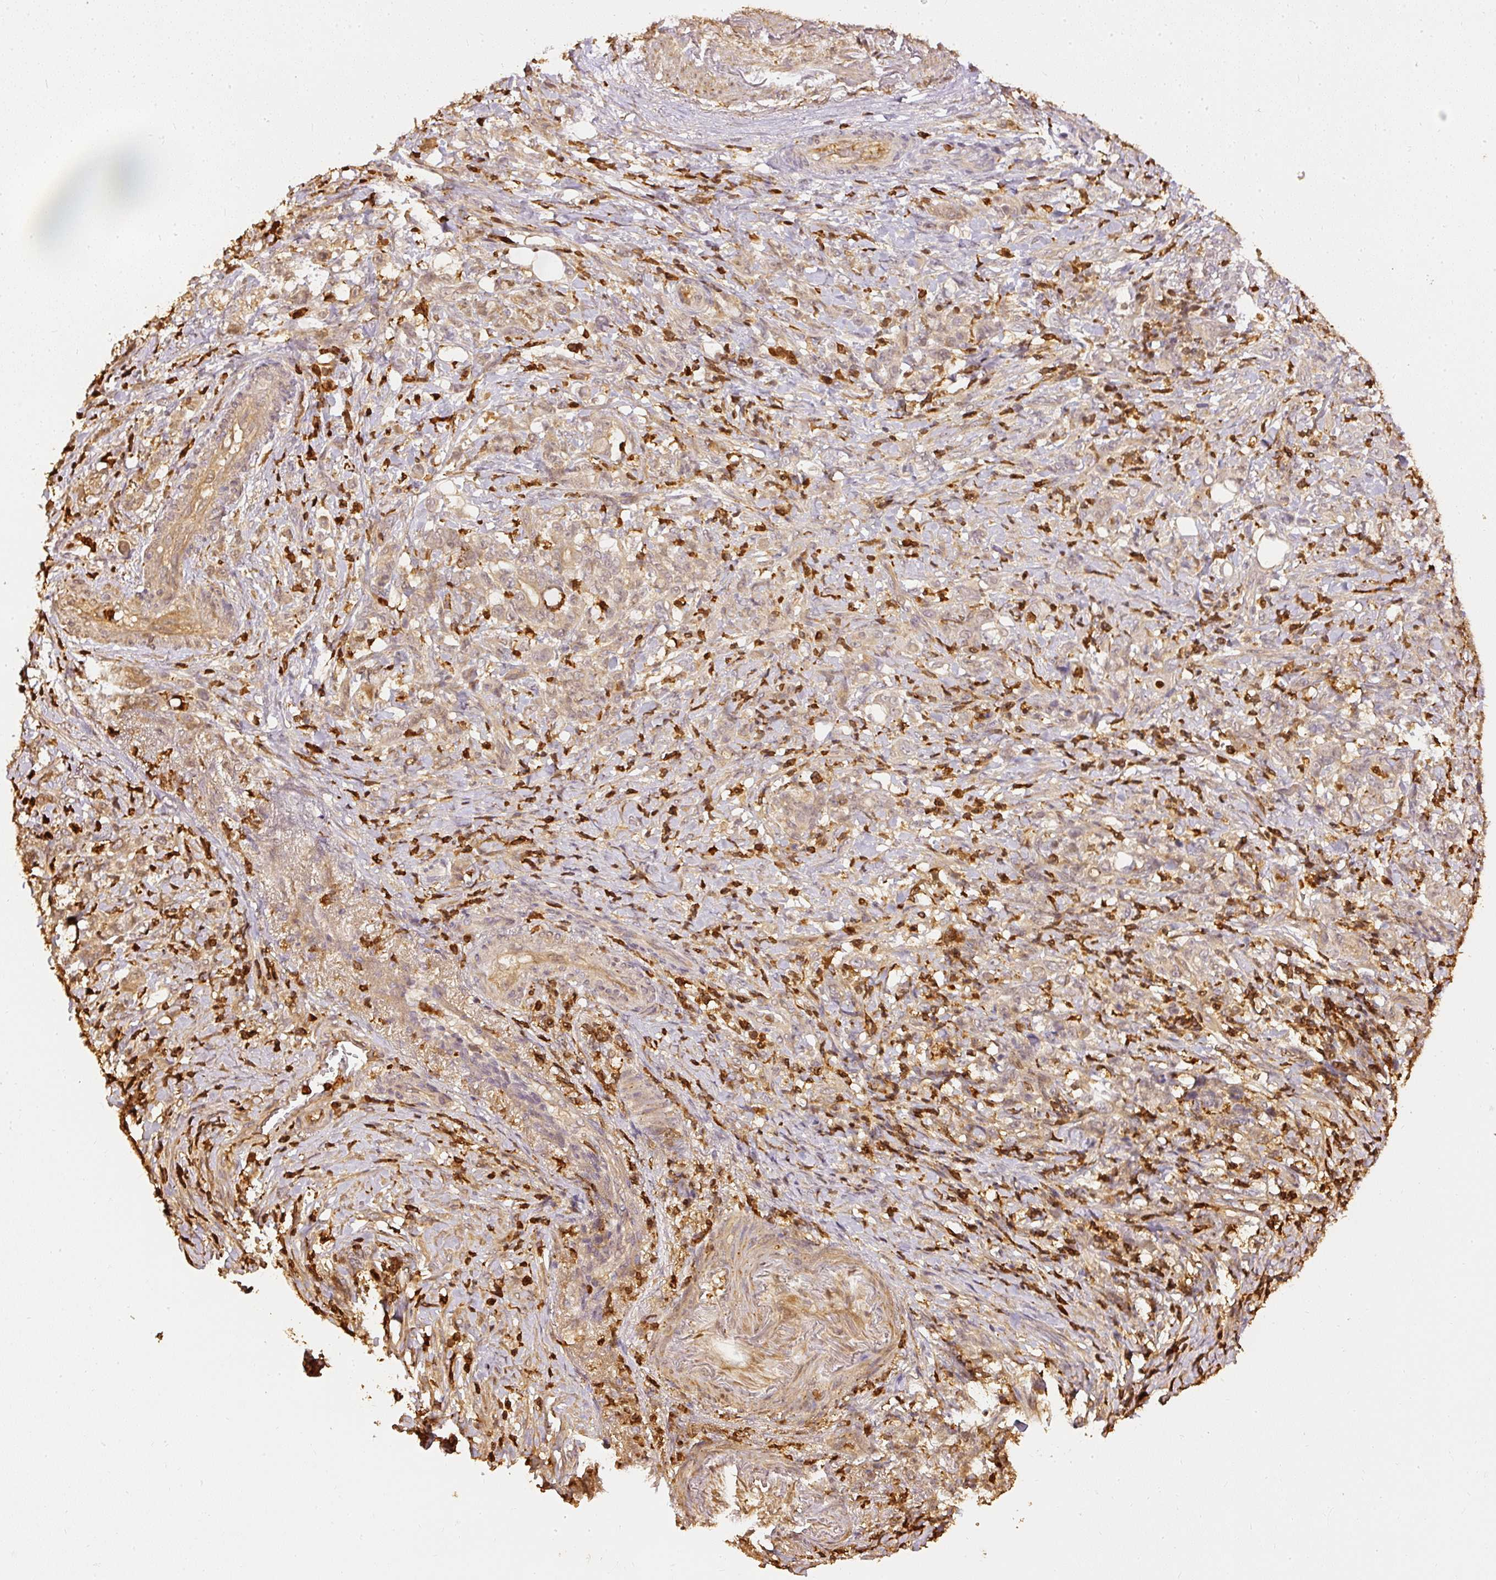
{"staining": {"intensity": "weak", "quantity": "25%-75%", "location": "cytoplasmic/membranous"}, "tissue": "stomach cancer", "cell_type": "Tumor cells", "image_type": "cancer", "snomed": [{"axis": "morphology", "description": "Adenocarcinoma, NOS"}, {"axis": "topography", "description": "Stomach"}], "caption": "Stomach cancer stained with a protein marker displays weak staining in tumor cells.", "gene": "PFN1", "patient": {"sex": "female", "age": 79}}